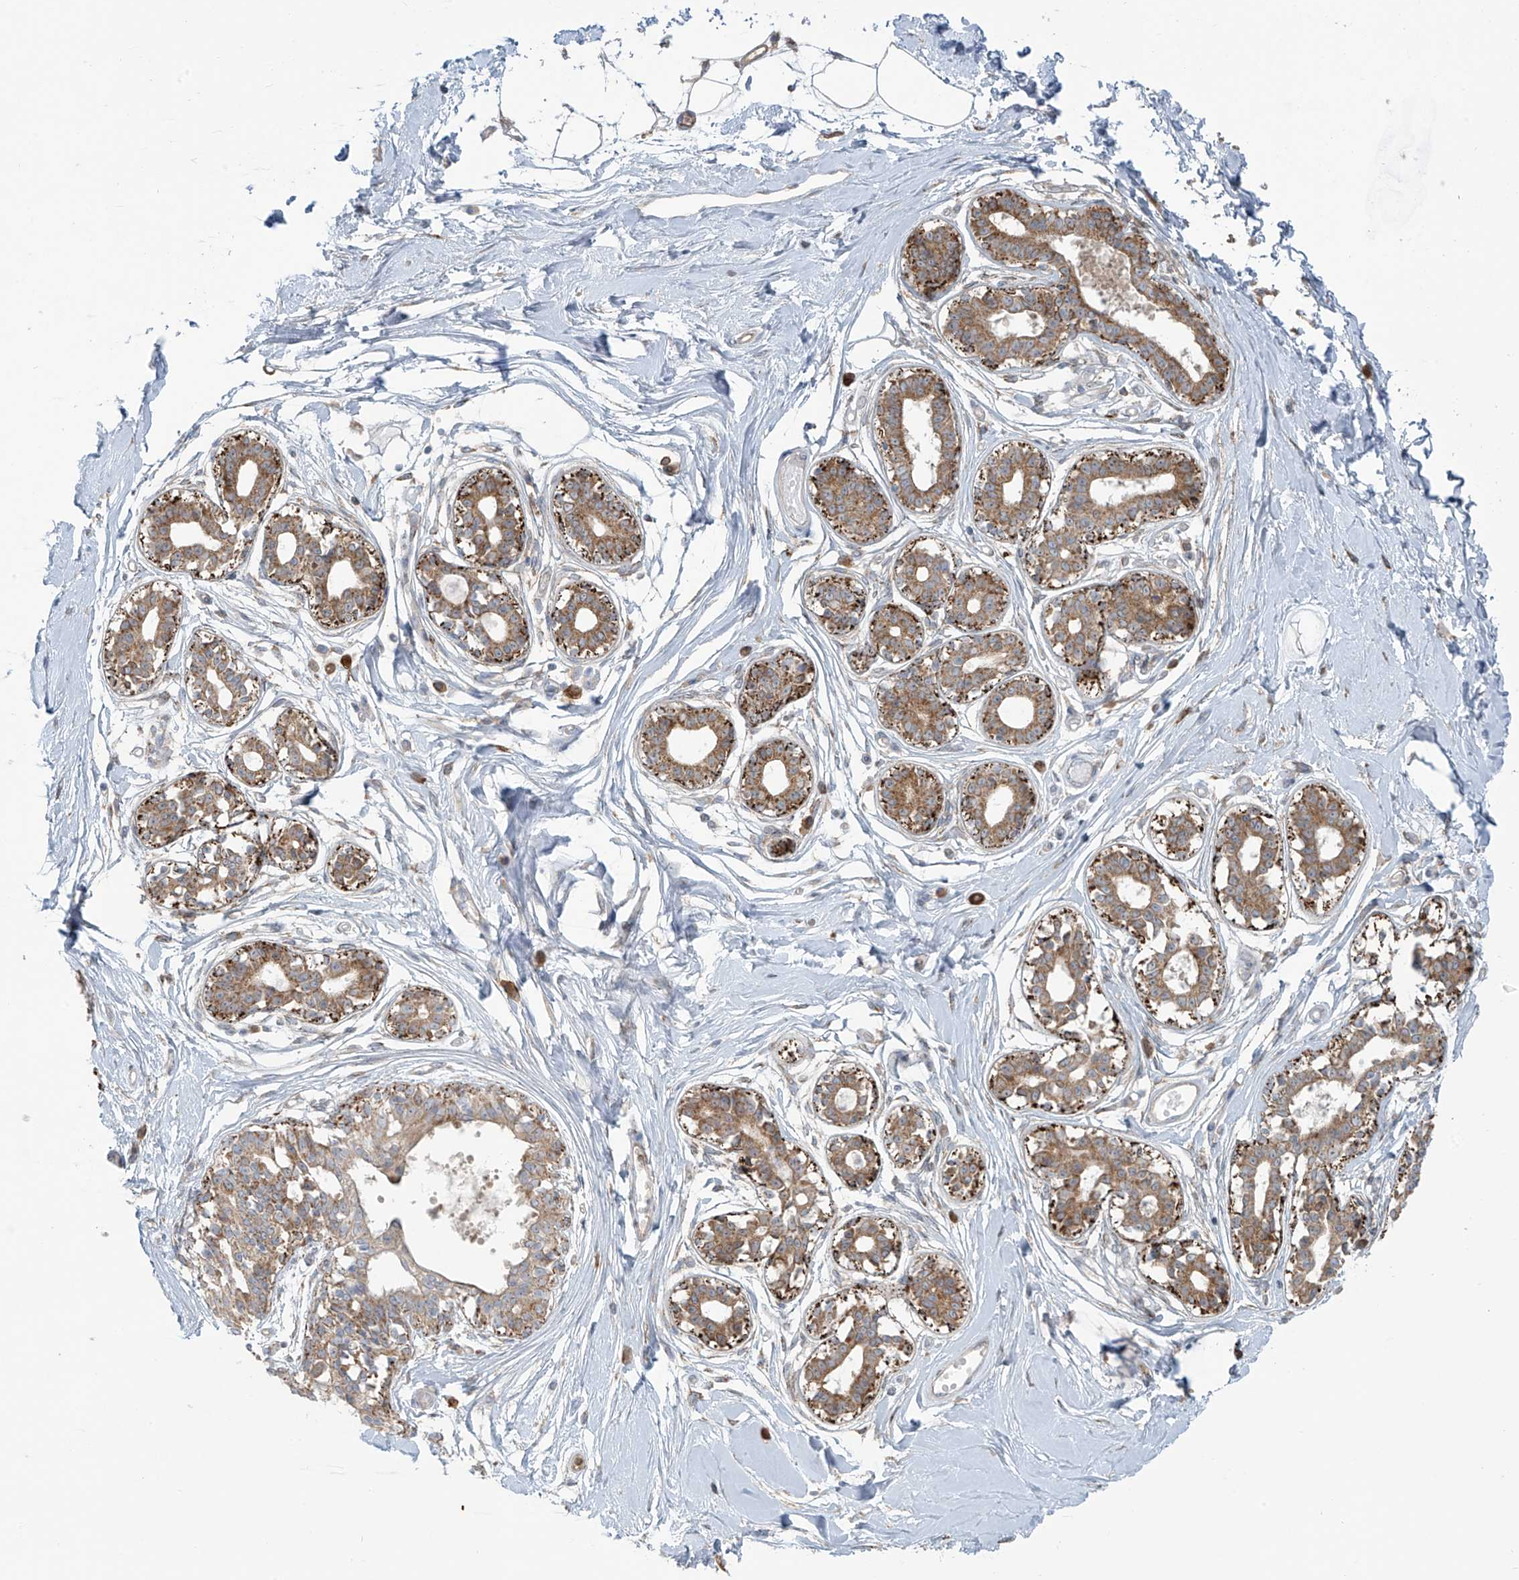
{"staining": {"intensity": "negative", "quantity": "none", "location": "none"}, "tissue": "breast", "cell_type": "Adipocytes", "image_type": "normal", "snomed": [{"axis": "morphology", "description": "Normal tissue, NOS"}, {"axis": "topography", "description": "Breast"}], "caption": "Adipocytes are negative for brown protein staining in normal breast. The staining is performed using DAB brown chromogen with nuclei counter-stained in using hematoxylin.", "gene": "LZTS3", "patient": {"sex": "female", "age": 45}}